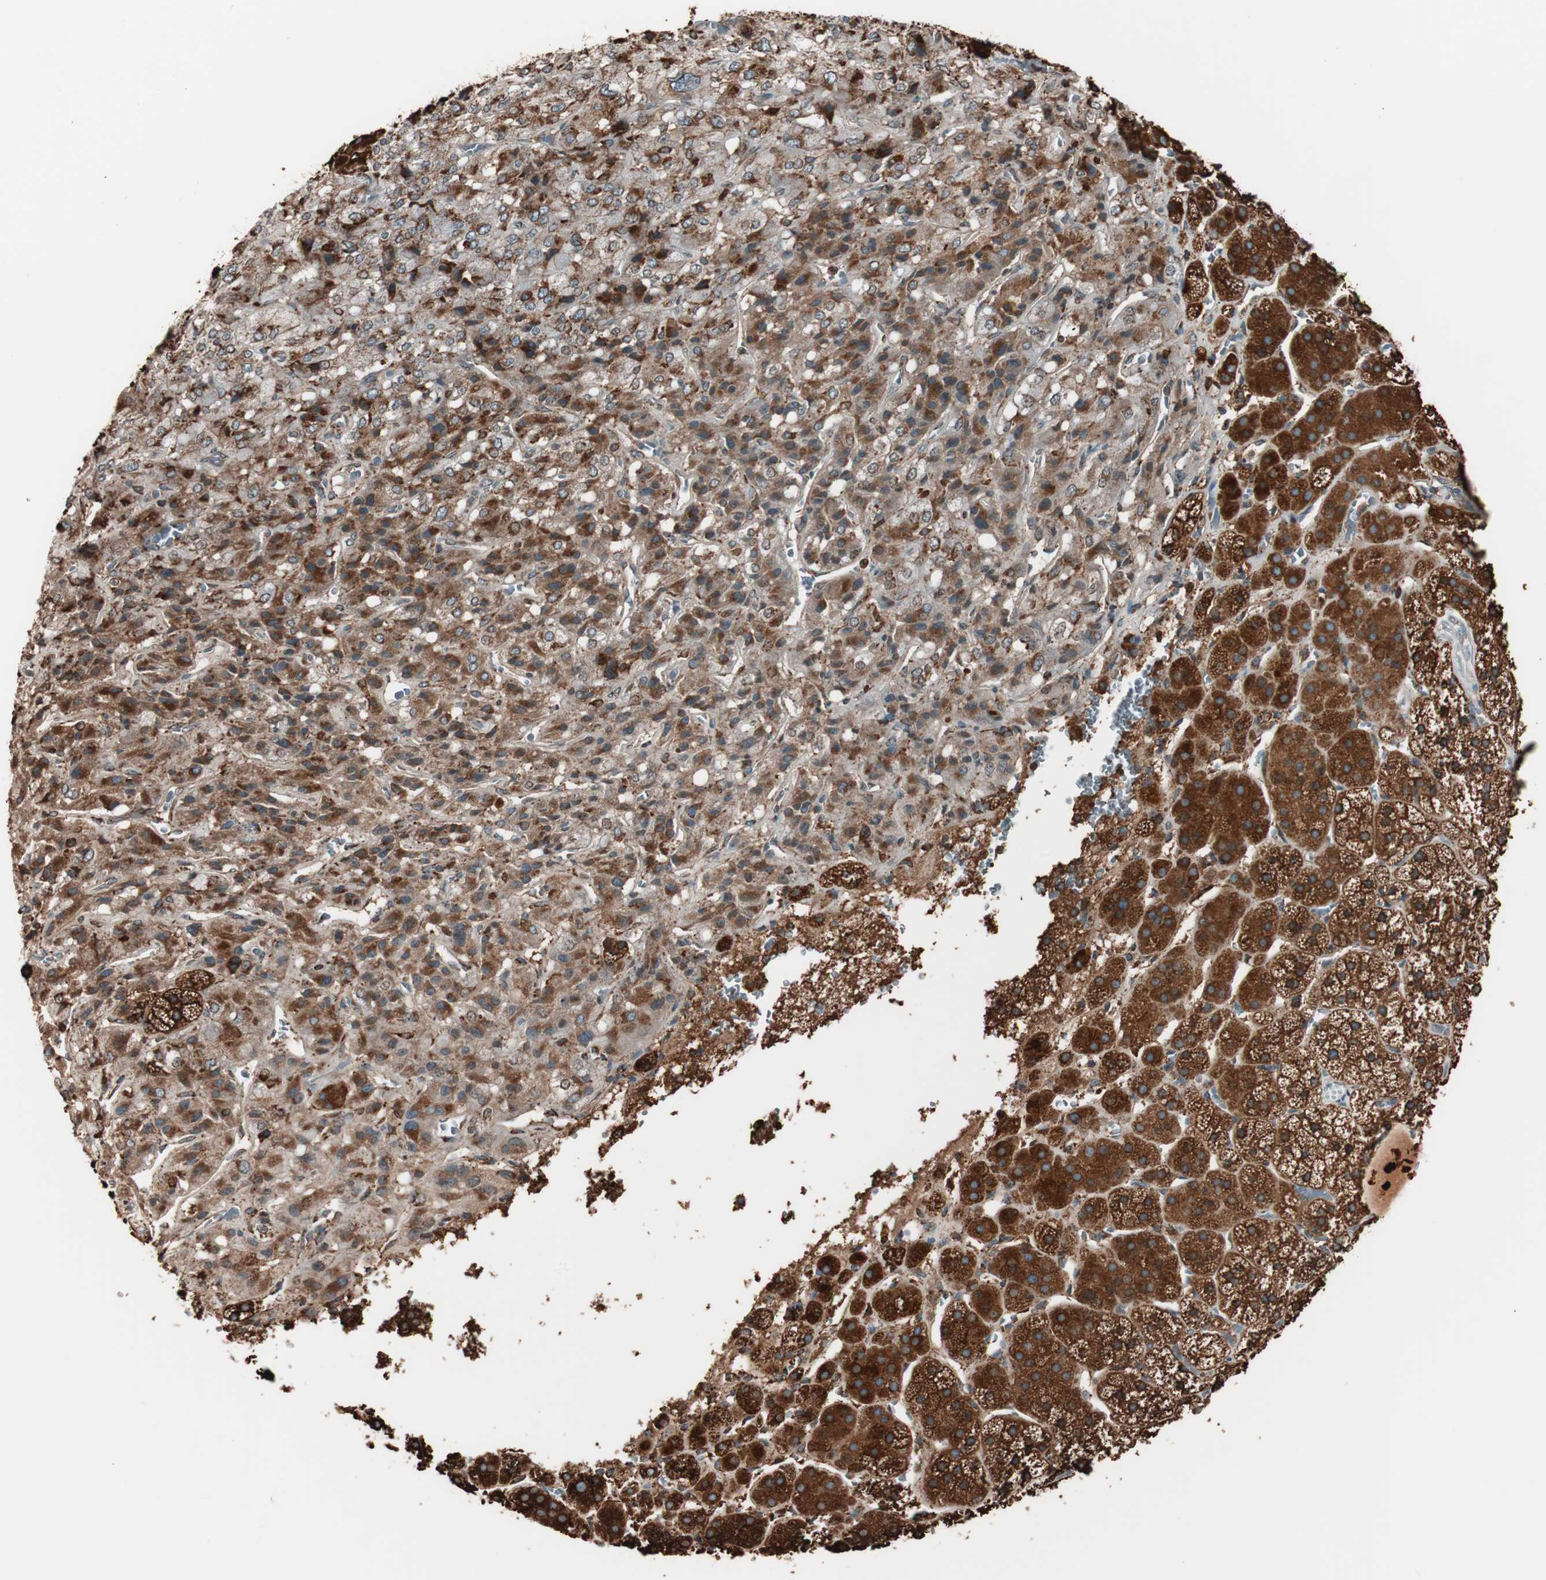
{"staining": {"intensity": "strong", "quantity": ">75%", "location": "cytoplasmic/membranous"}, "tissue": "adrenal gland", "cell_type": "Glandular cells", "image_type": "normal", "snomed": [{"axis": "morphology", "description": "Normal tissue, NOS"}, {"axis": "topography", "description": "Adrenal gland"}], "caption": "DAB (3,3'-diaminobenzidine) immunohistochemical staining of unremarkable human adrenal gland demonstrates strong cytoplasmic/membranous protein expression in about >75% of glandular cells.", "gene": "VEGFA", "patient": {"sex": "female", "age": 44}}